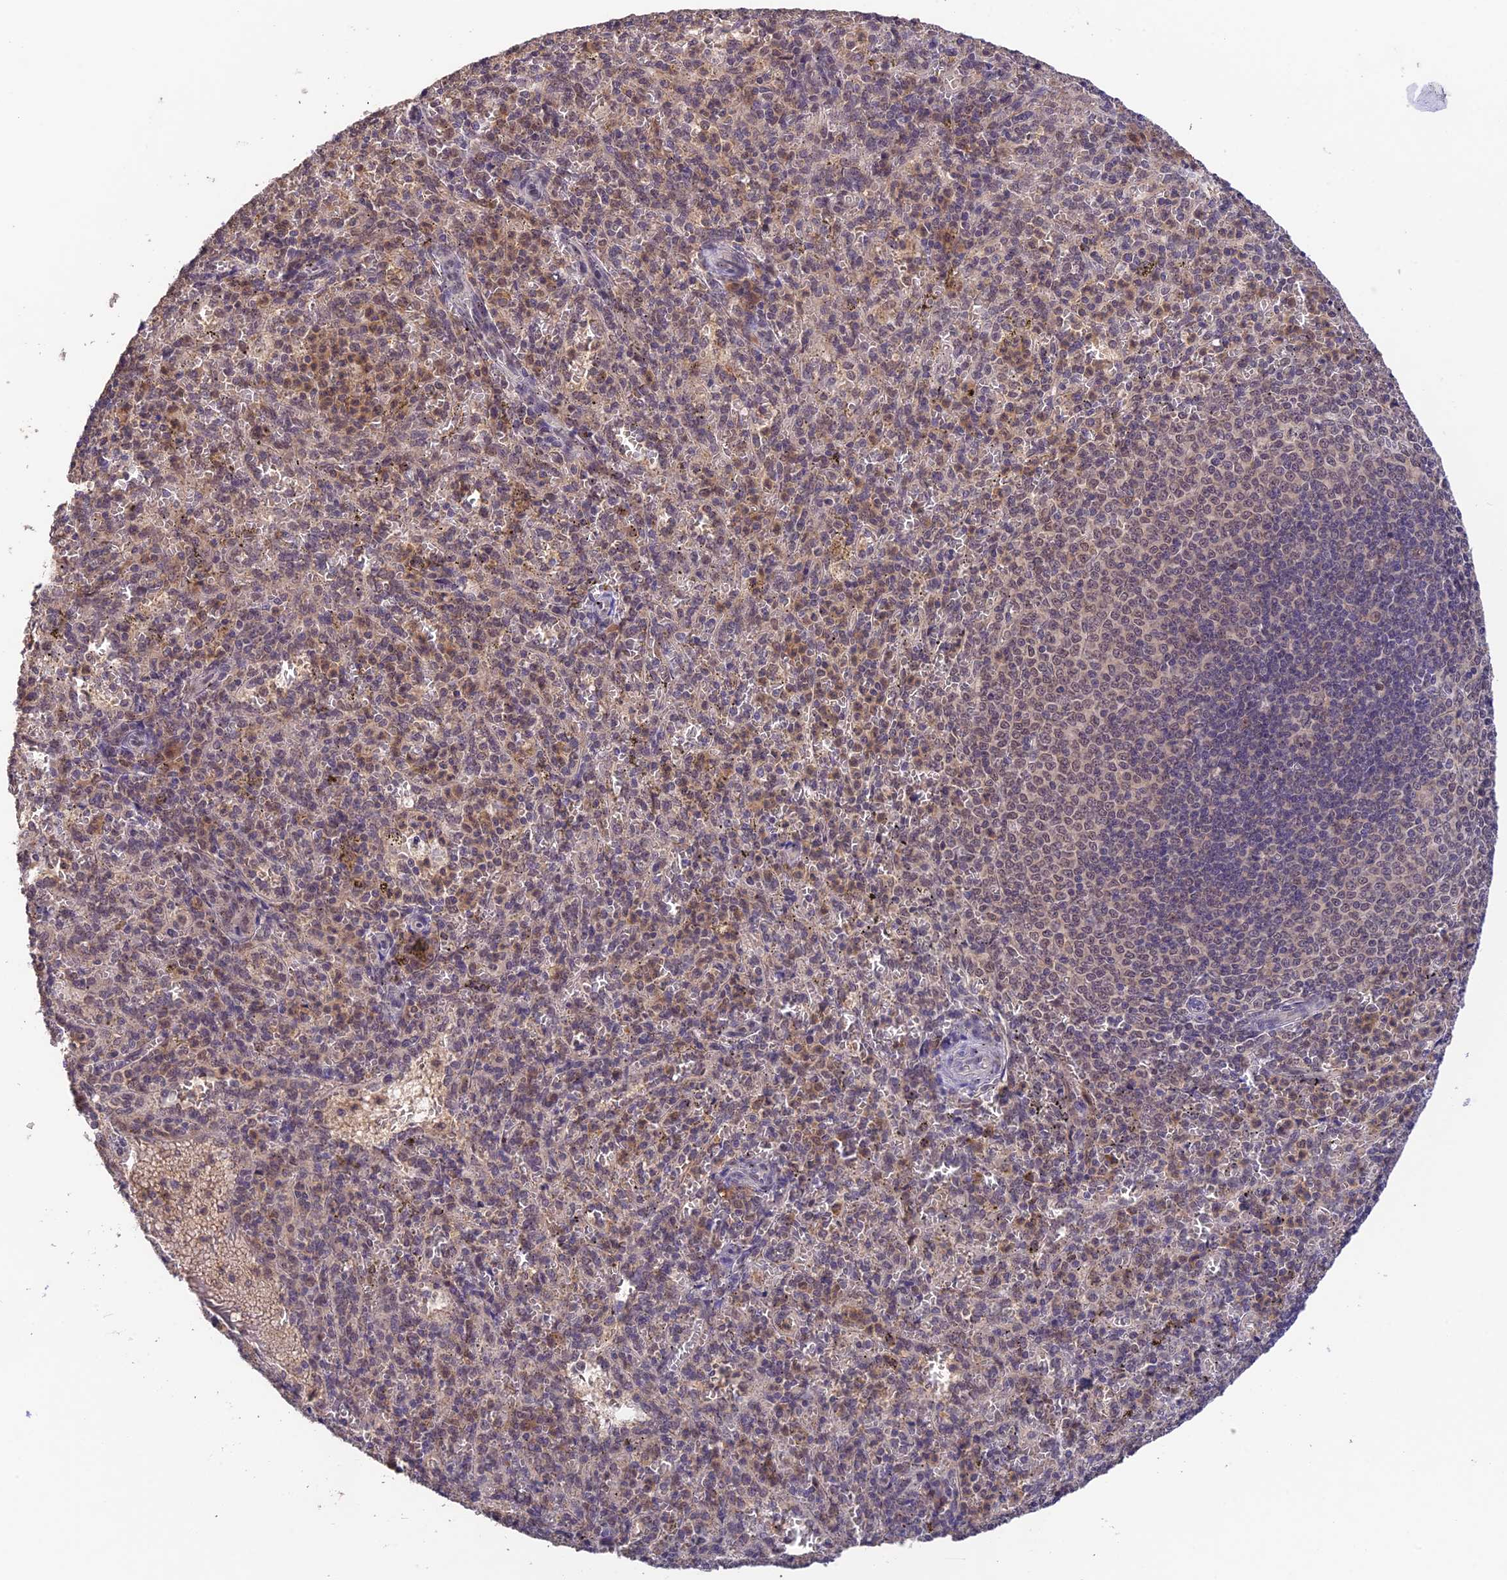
{"staining": {"intensity": "weak", "quantity": "25%-75%", "location": "nuclear"}, "tissue": "spleen", "cell_type": "Cells in red pulp", "image_type": "normal", "snomed": [{"axis": "morphology", "description": "Normal tissue, NOS"}, {"axis": "topography", "description": "Spleen"}], "caption": "Spleen stained with IHC demonstrates weak nuclear expression in about 25%-75% of cells in red pulp. (DAB IHC with brightfield microscopy, high magnification).", "gene": "ZNF436", "patient": {"sex": "female", "age": 21}}